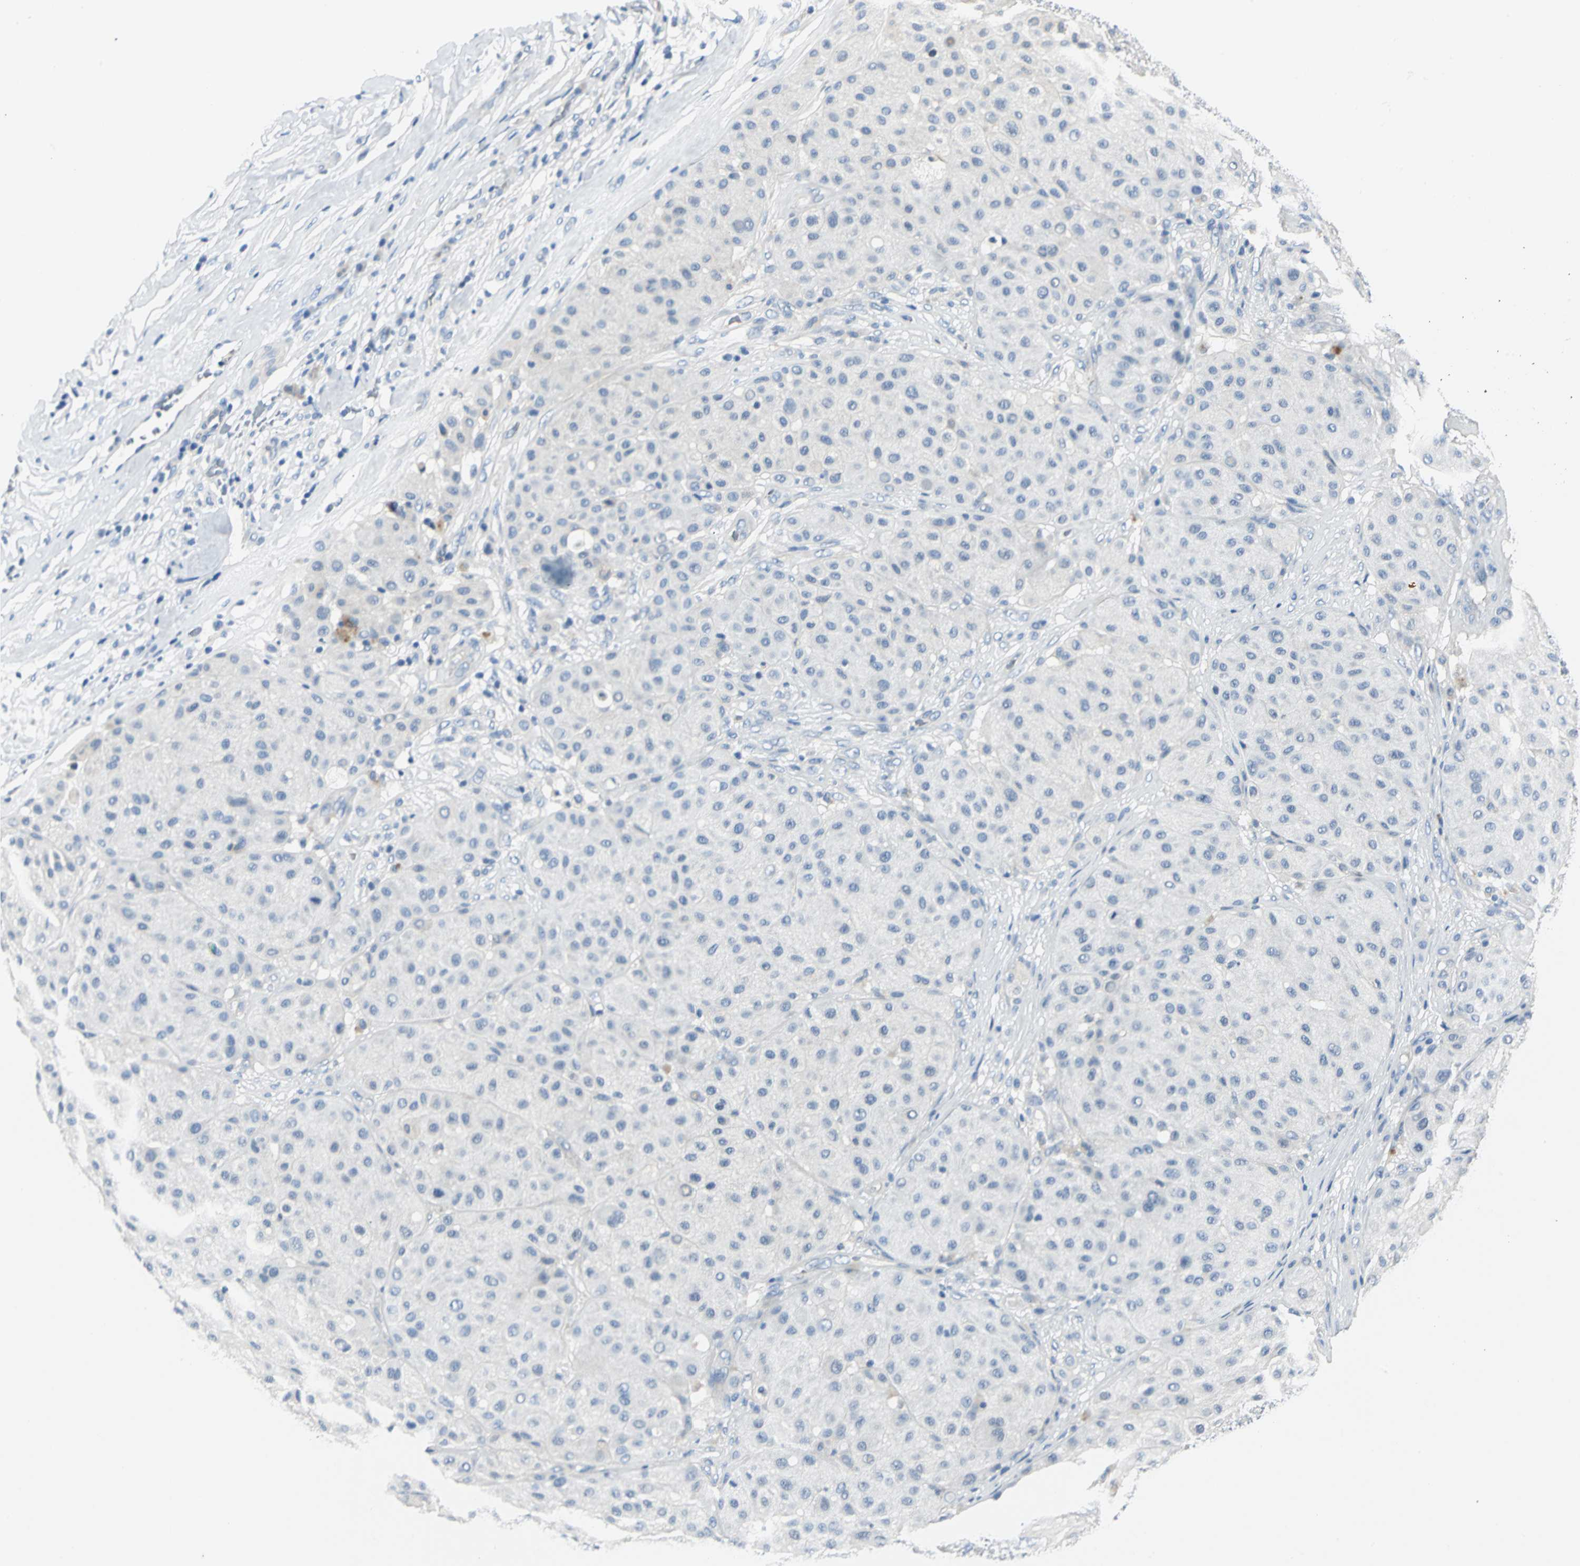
{"staining": {"intensity": "negative", "quantity": "none", "location": "none"}, "tissue": "melanoma", "cell_type": "Tumor cells", "image_type": "cancer", "snomed": [{"axis": "morphology", "description": "Normal tissue, NOS"}, {"axis": "morphology", "description": "Malignant melanoma, Metastatic site"}, {"axis": "topography", "description": "Skin"}], "caption": "This image is of melanoma stained with immunohistochemistry to label a protein in brown with the nuclei are counter-stained blue. There is no staining in tumor cells.", "gene": "RIPOR1", "patient": {"sex": "male", "age": 41}}